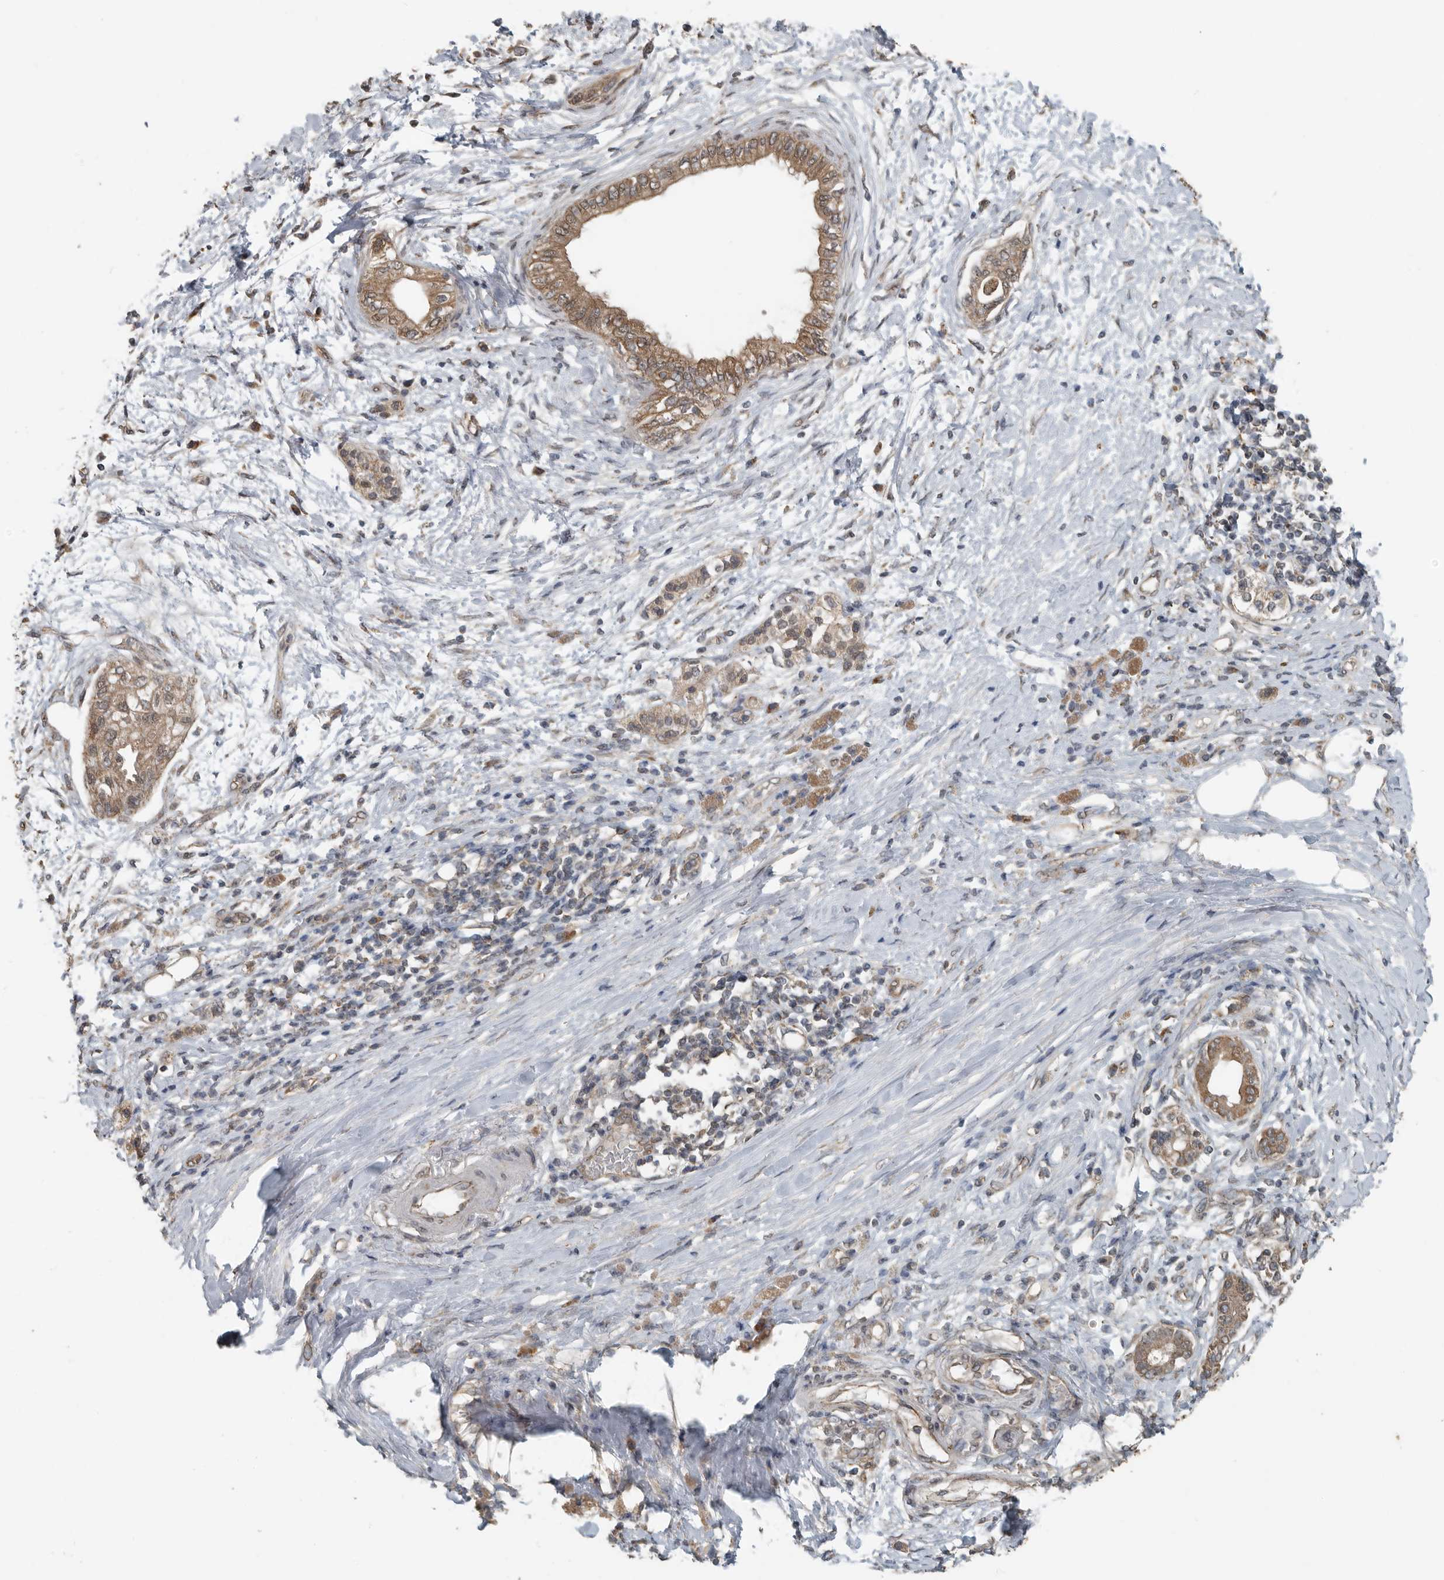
{"staining": {"intensity": "moderate", "quantity": ">75%", "location": "cytoplasmic/membranous"}, "tissue": "pancreatic cancer", "cell_type": "Tumor cells", "image_type": "cancer", "snomed": [{"axis": "morphology", "description": "Normal tissue, NOS"}, {"axis": "morphology", "description": "Adenocarcinoma, NOS"}, {"axis": "topography", "description": "Pancreas"}, {"axis": "topography", "description": "Duodenum"}], "caption": "Pancreatic cancer (adenocarcinoma) stained for a protein exhibits moderate cytoplasmic/membranous positivity in tumor cells.", "gene": "AFAP1", "patient": {"sex": "female", "age": 60}}